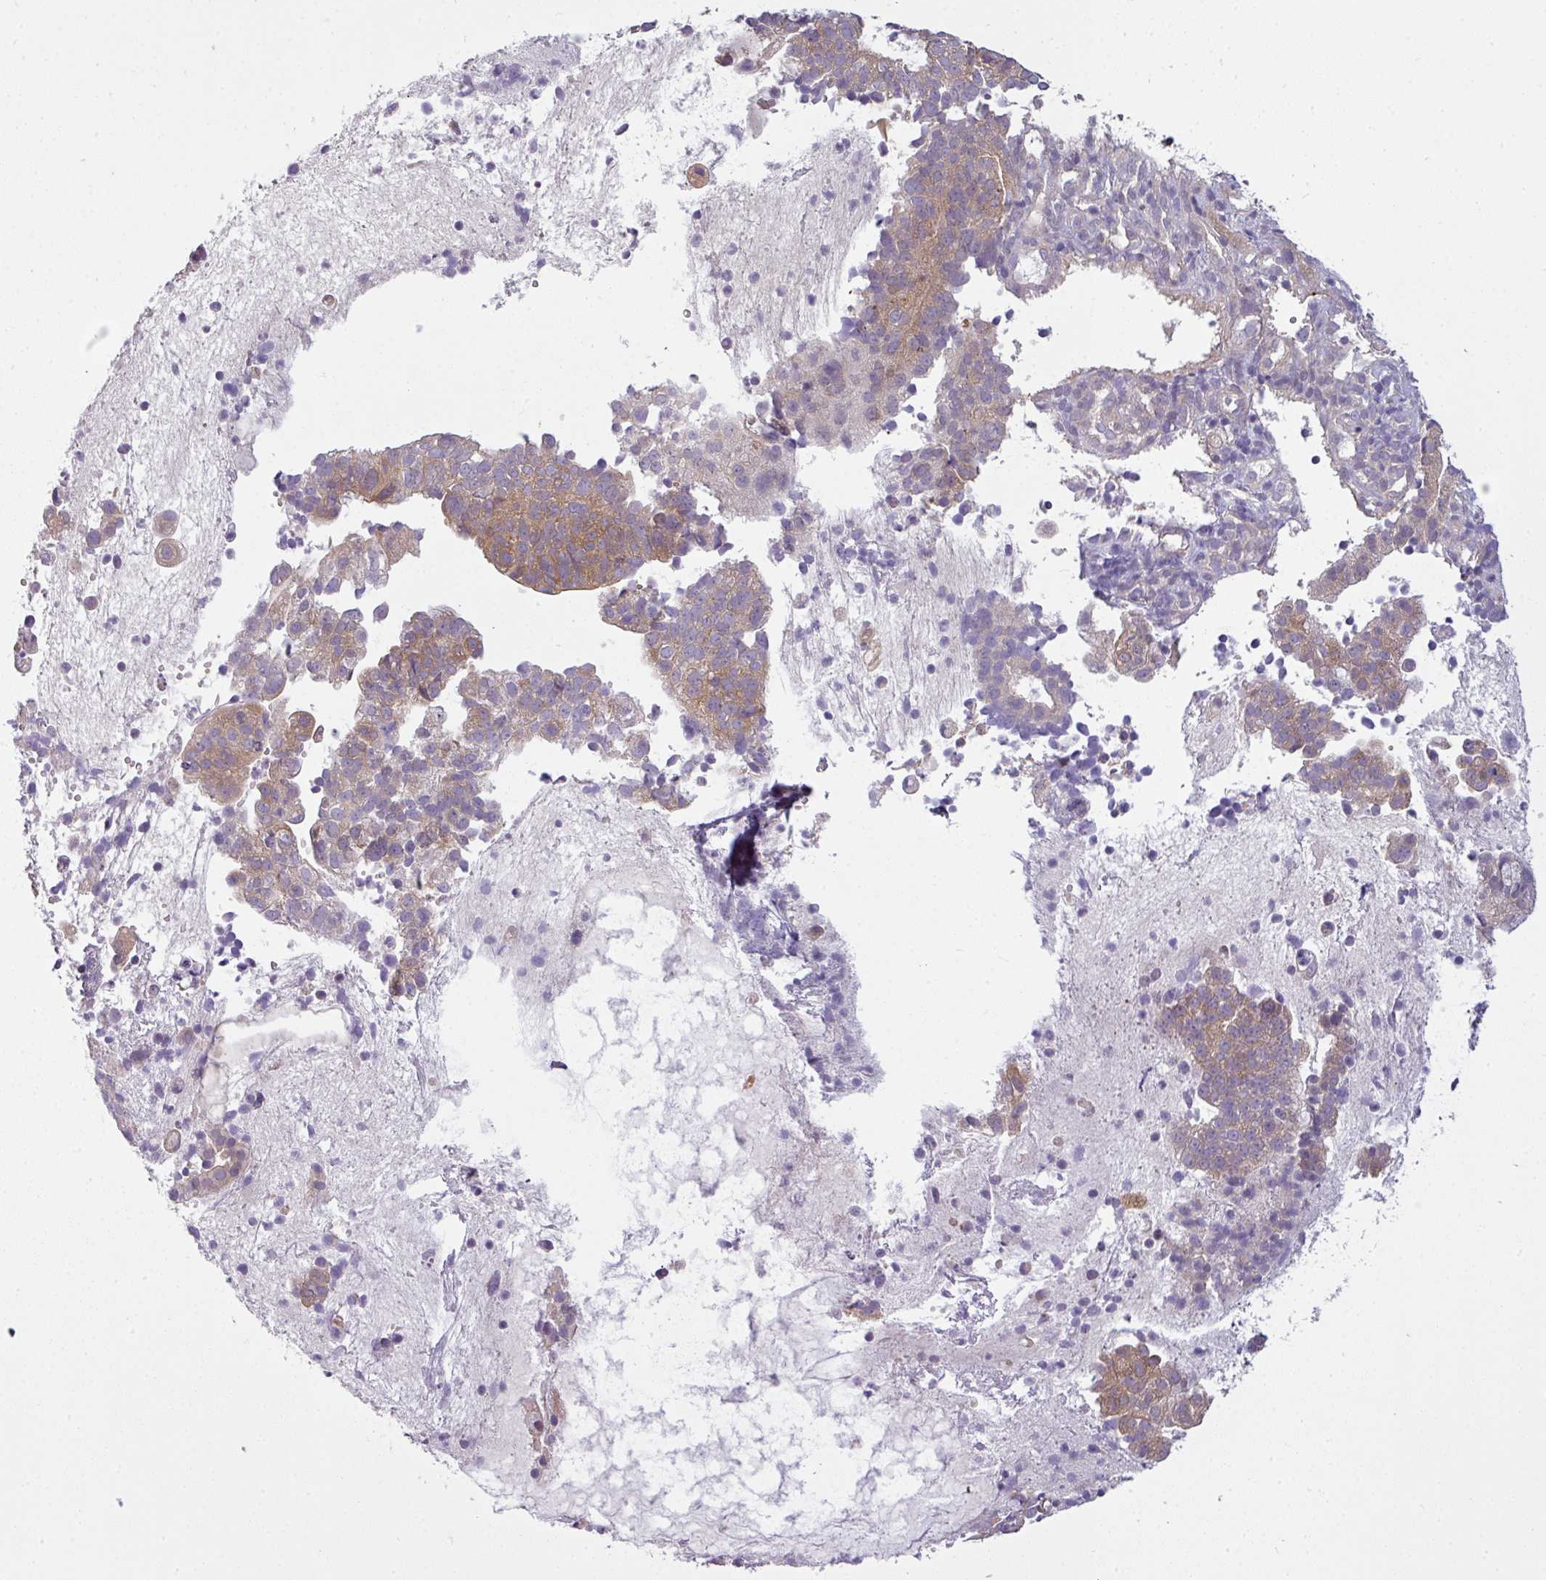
{"staining": {"intensity": "moderate", "quantity": "25%-75%", "location": "cytoplasmic/membranous"}, "tissue": "endometrial cancer", "cell_type": "Tumor cells", "image_type": "cancer", "snomed": [{"axis": "morphology", "description": "Adenocarcinoma, NOS"}, {"axis": "topography", "description": "Endometrium"}], "caption": "A histopathology image of human endometrial cancer stained for a protein shows moderate cytoplasmic/membranous brown staining in tumor cells.", "gene": "CAMK2B", "patient": {"sex": "female", "age": 76}}